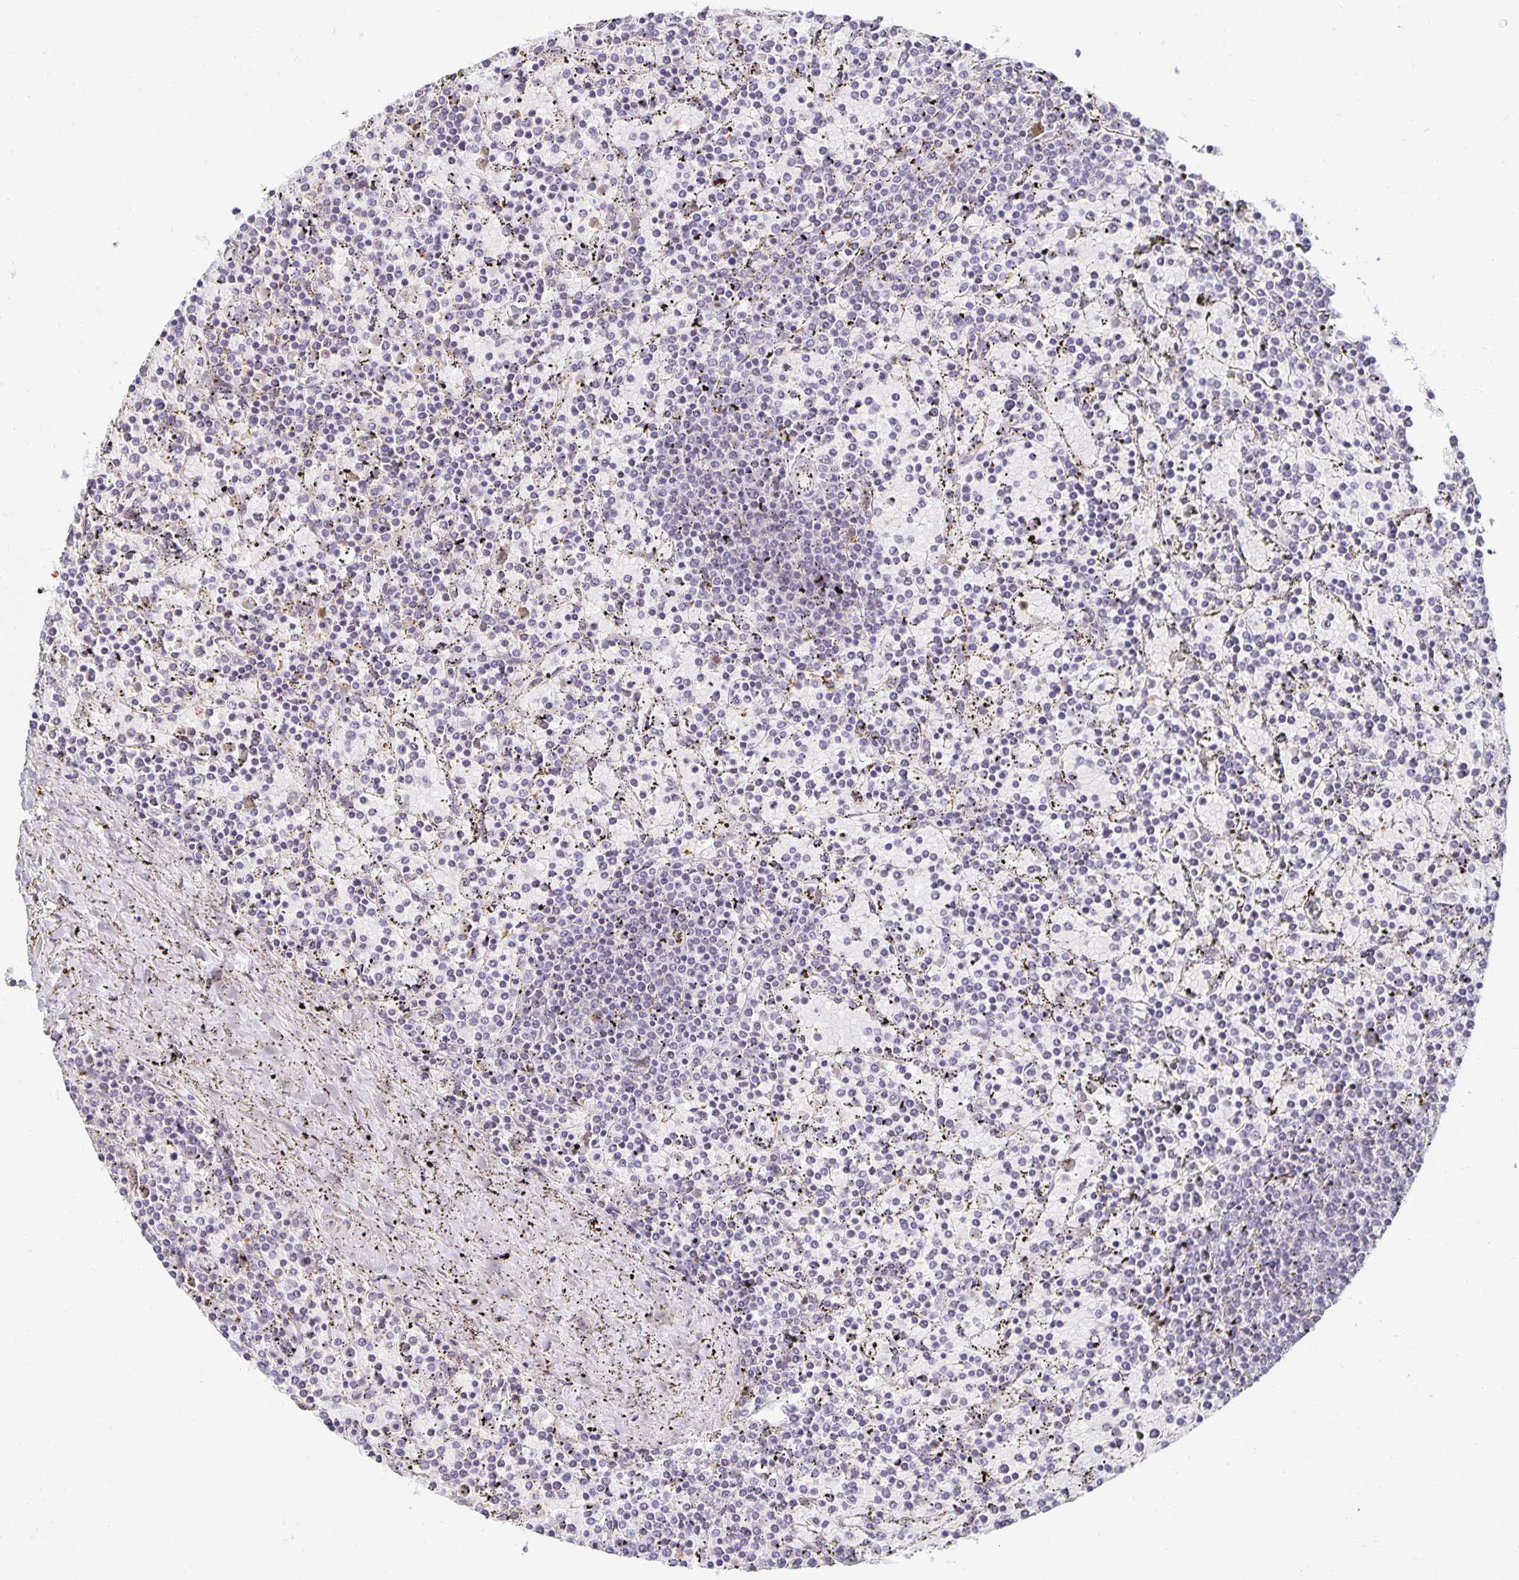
{"staining": {"intensity": "negative", "quantity": "none", "location": "none"}, "tissue": "lymphoma", "cell_type": "Tumor cells", "image_type": "cancer", "snomed": [{"axis": "morphology", "description": "Malignant lymphoma, non-Hodgkin's type, Low grade"}, {"axis": "topography", "description": "Spleen"}], "caption": "Immunohistochemical staining of human lymphoma exhibits no significant expression in tumor cells.", "gene": "EHF", "patient": {"sex": "female", "age": 77}}